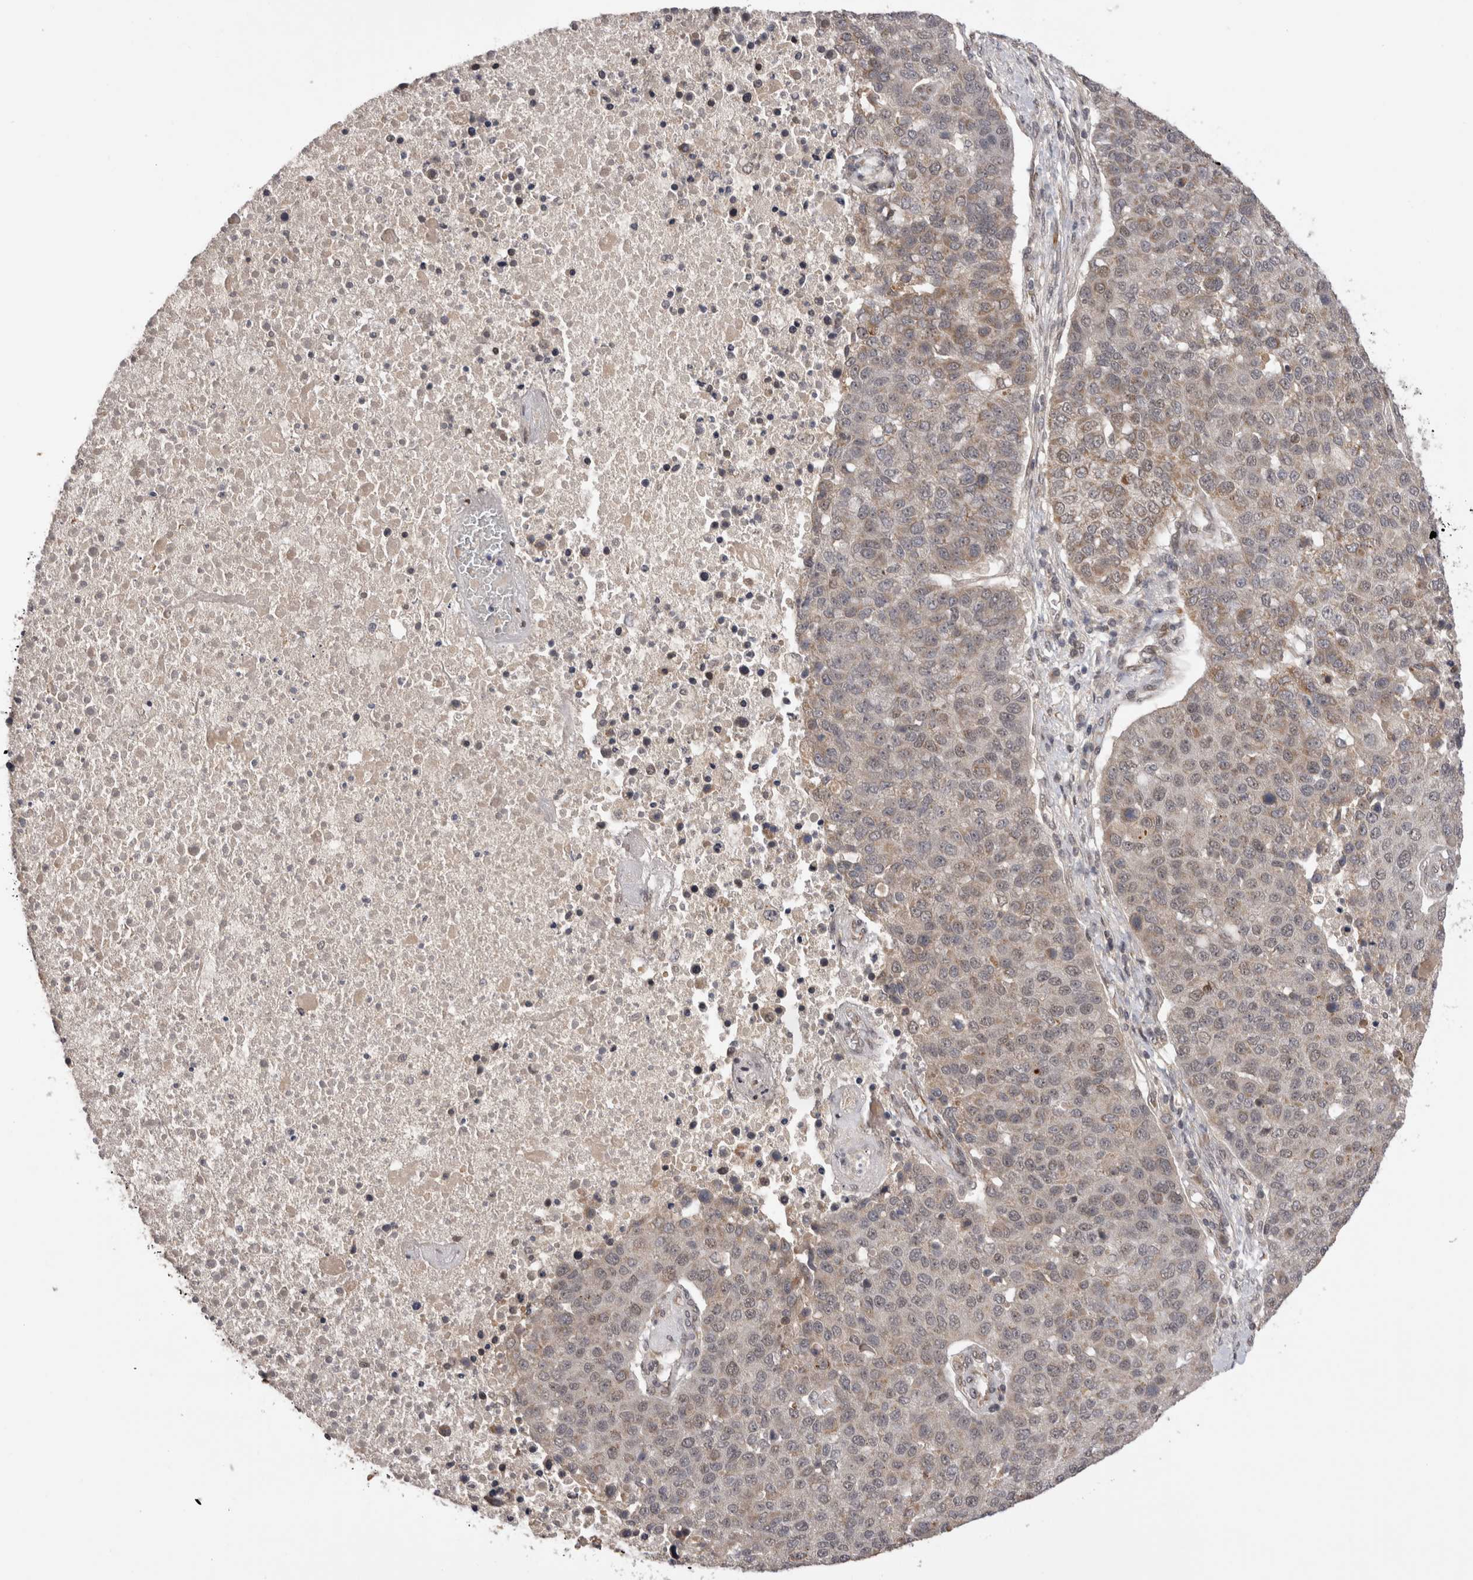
{"staining": {"intensity": "negative", "quantity": "none", "location": "none"}, "tissue": "pancreatic cancer", "cell_type": "Tumor cells", "image_type": "cancer", "snomed": [{"axis": "morphology", "description": "Adenocarcinoma, NOS"}, {"axis": "topography", "description": "Pancreas"}], "caption": "An immunohistochemistry (IHC) photomicrograph of pancreatic cancer (adenocarcinoma) is shown. There is no staining in tumor cells of pancreatic cancer (adenocarcinoma).", "gene": "TMEM65", "patient": {"sex": "female", "age": 61}}